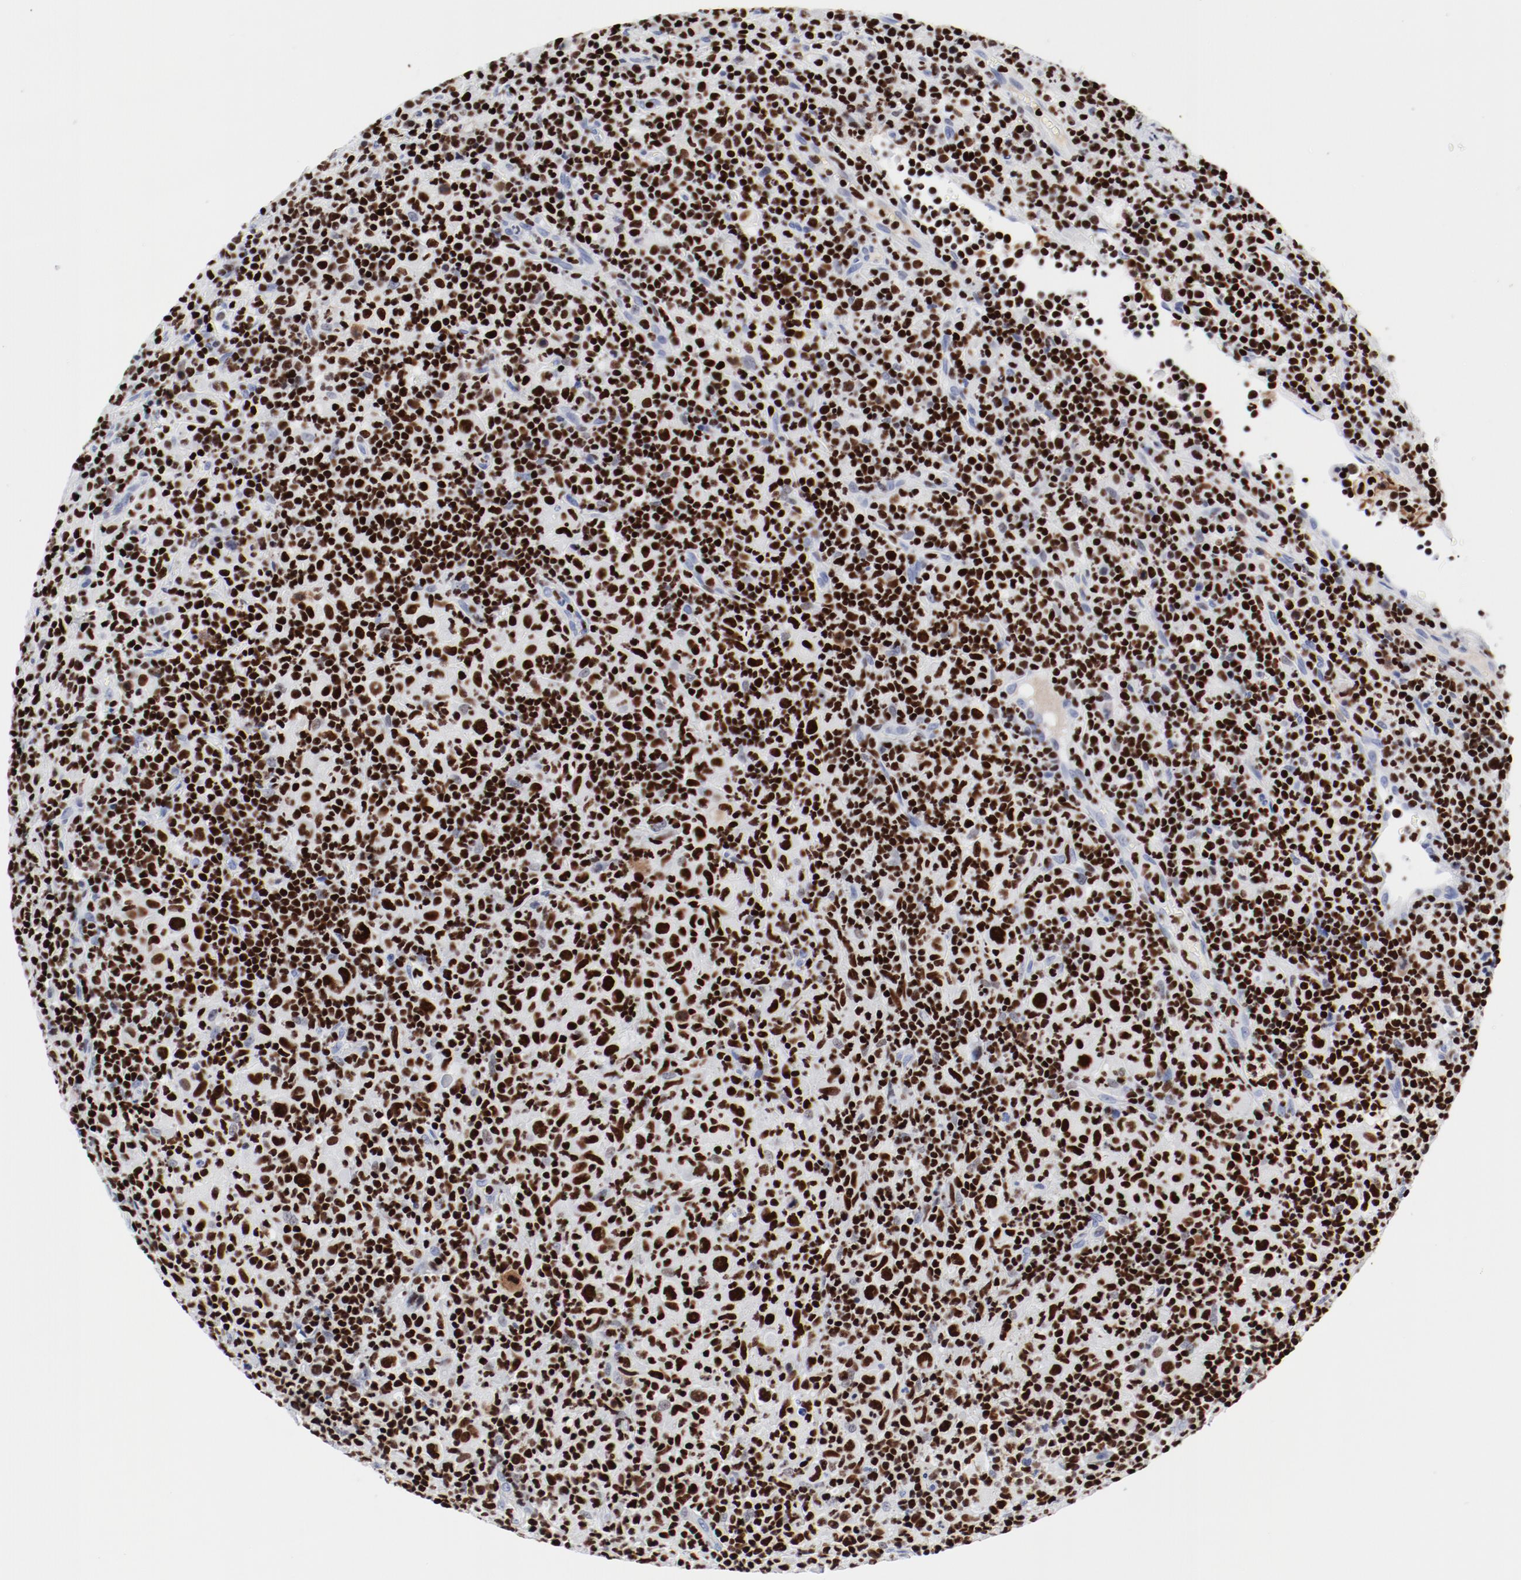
{"staining": {"intensity": "strong", "quantity": ">75%", "location": "nuclear"}, "tissue": "lymphoma", "cell_type": "Tumor cells", "image_type": "cancer", "snomed": [{"axis": "morphology", "description": "Hodgkin's disease, NOS"}, {"axis": "topography", "description": "Lymph node"}], "caption": "This is a micrograph of immunohistochemistry (IHC) staining of lymphoma, which shows strong positivity in the nuclear of tumor cells.", "gene": "SMARCC2", "patient": {"sex": "male", "age": 65}}